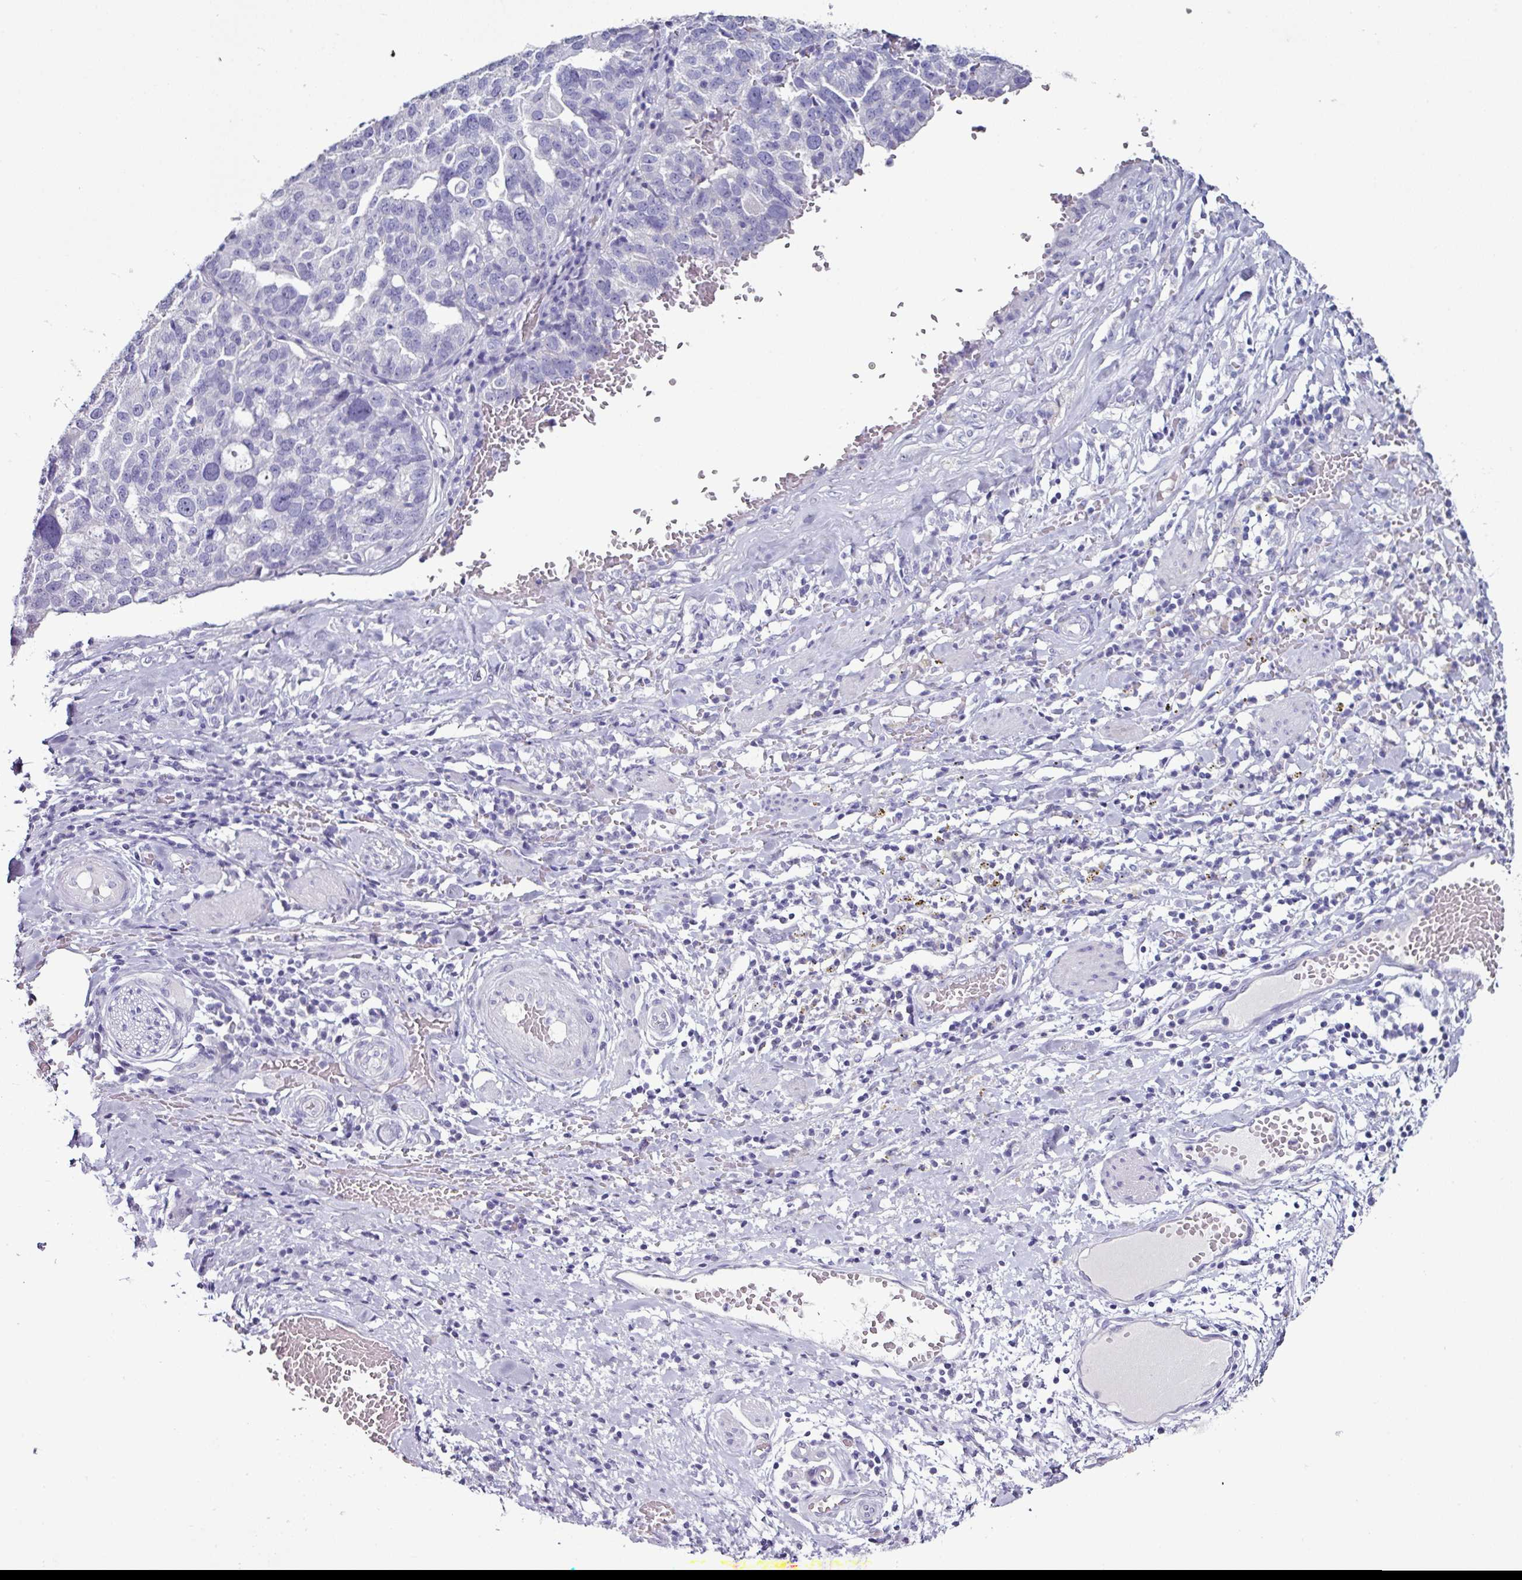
{"staining": {"intensity": "negative", "quantity": "none", "location": "none"}, "tissue": "ovarian cancer", "cell_type": "Tumor cells", "image_type": "cancer", "snomed": [{"axis": "morphology", "description": "Cystadenocarcinoma, serous, NOS"}, {"axis": "topography", "description": "Ovary"}], "caption": "Tumor cells show no significant positivity in ovarian serous cystadenocarcinoma. Nuclei are stained in blue.", "gene": "GLP2R", "patient": {"sex": "female", "age": 59}}